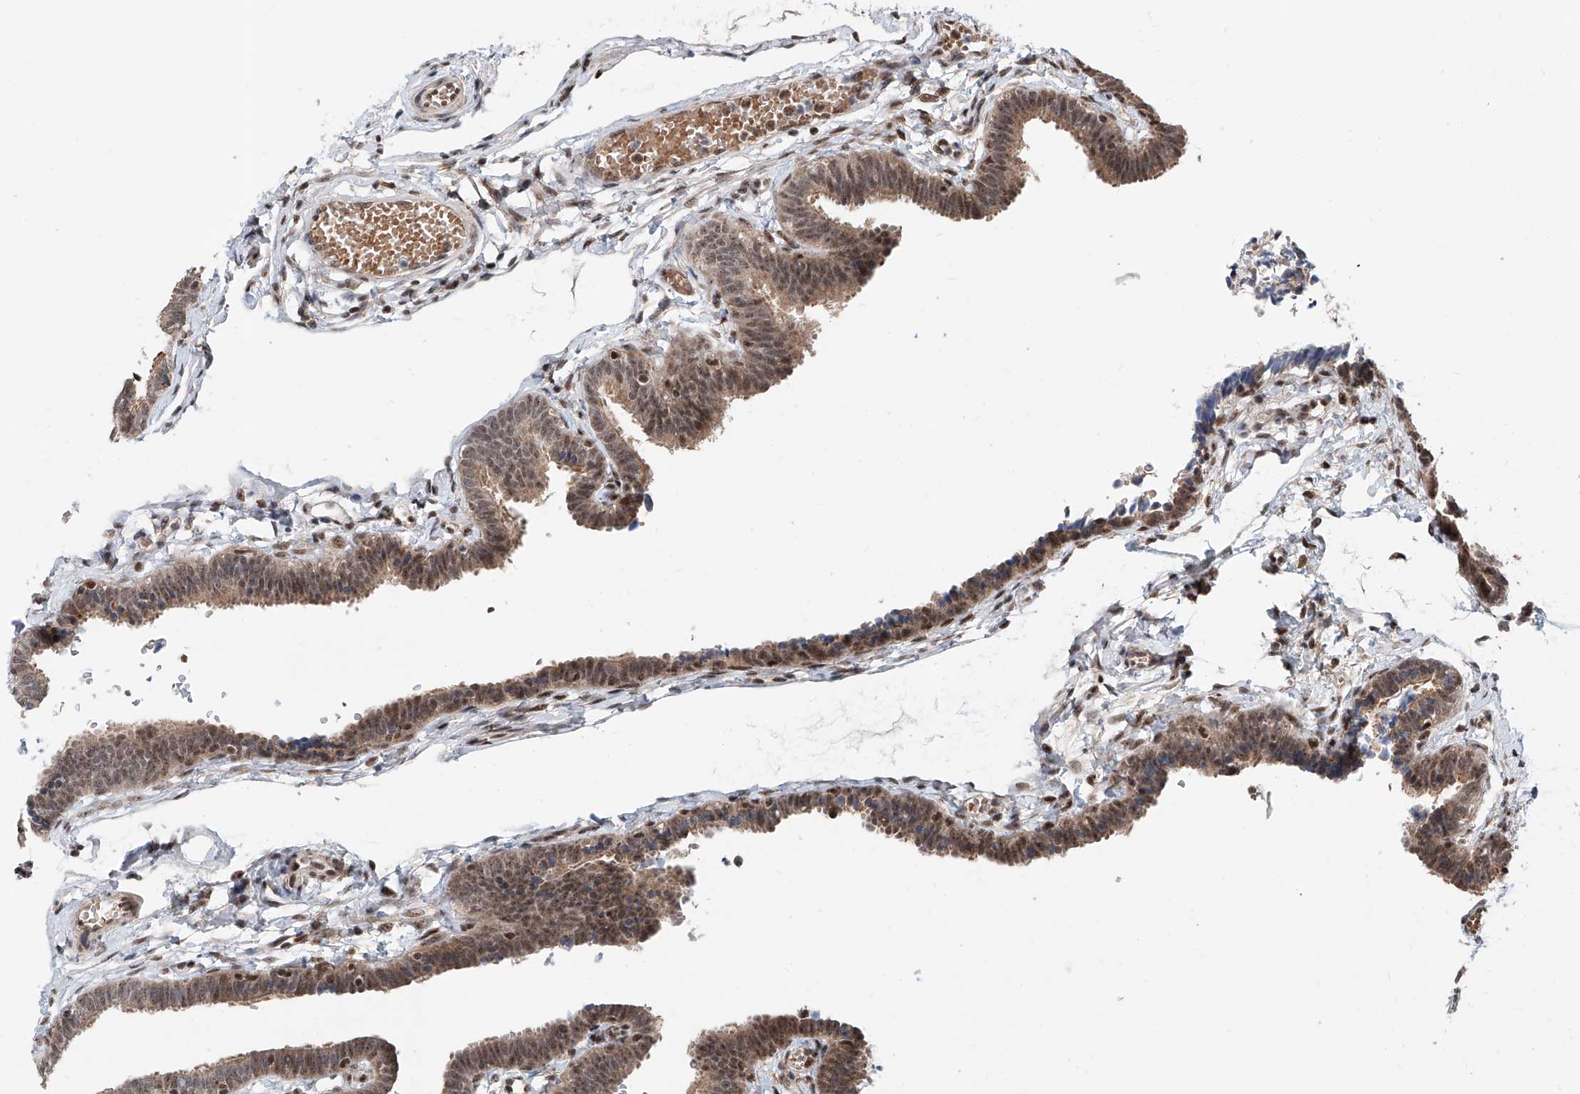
{"staining": {"intensity": "moderate", "quantity": "25%-75%", "location": "cytoplasmic/membranous,nuclear"}, "tissue": "fallopian tube", "cell_type": "Glandular cells", "image_type": "normal", "snomed": [{"axis": "morphology", "description": "Normal tissue, NOS"}, {"axis": "topography", "description": "Fallopian tube"}, {"axis": "topography", "description": "Ovary"}], "caption": "DAB immunohistochemical staining of benign fallopian tube exhibits moderate cytoplasmic/membranous,nuclear protein expression in about 25%-75% of glandular cells.", "gene": "SDE2", "patient": {"sex": "female", "age": 23}}